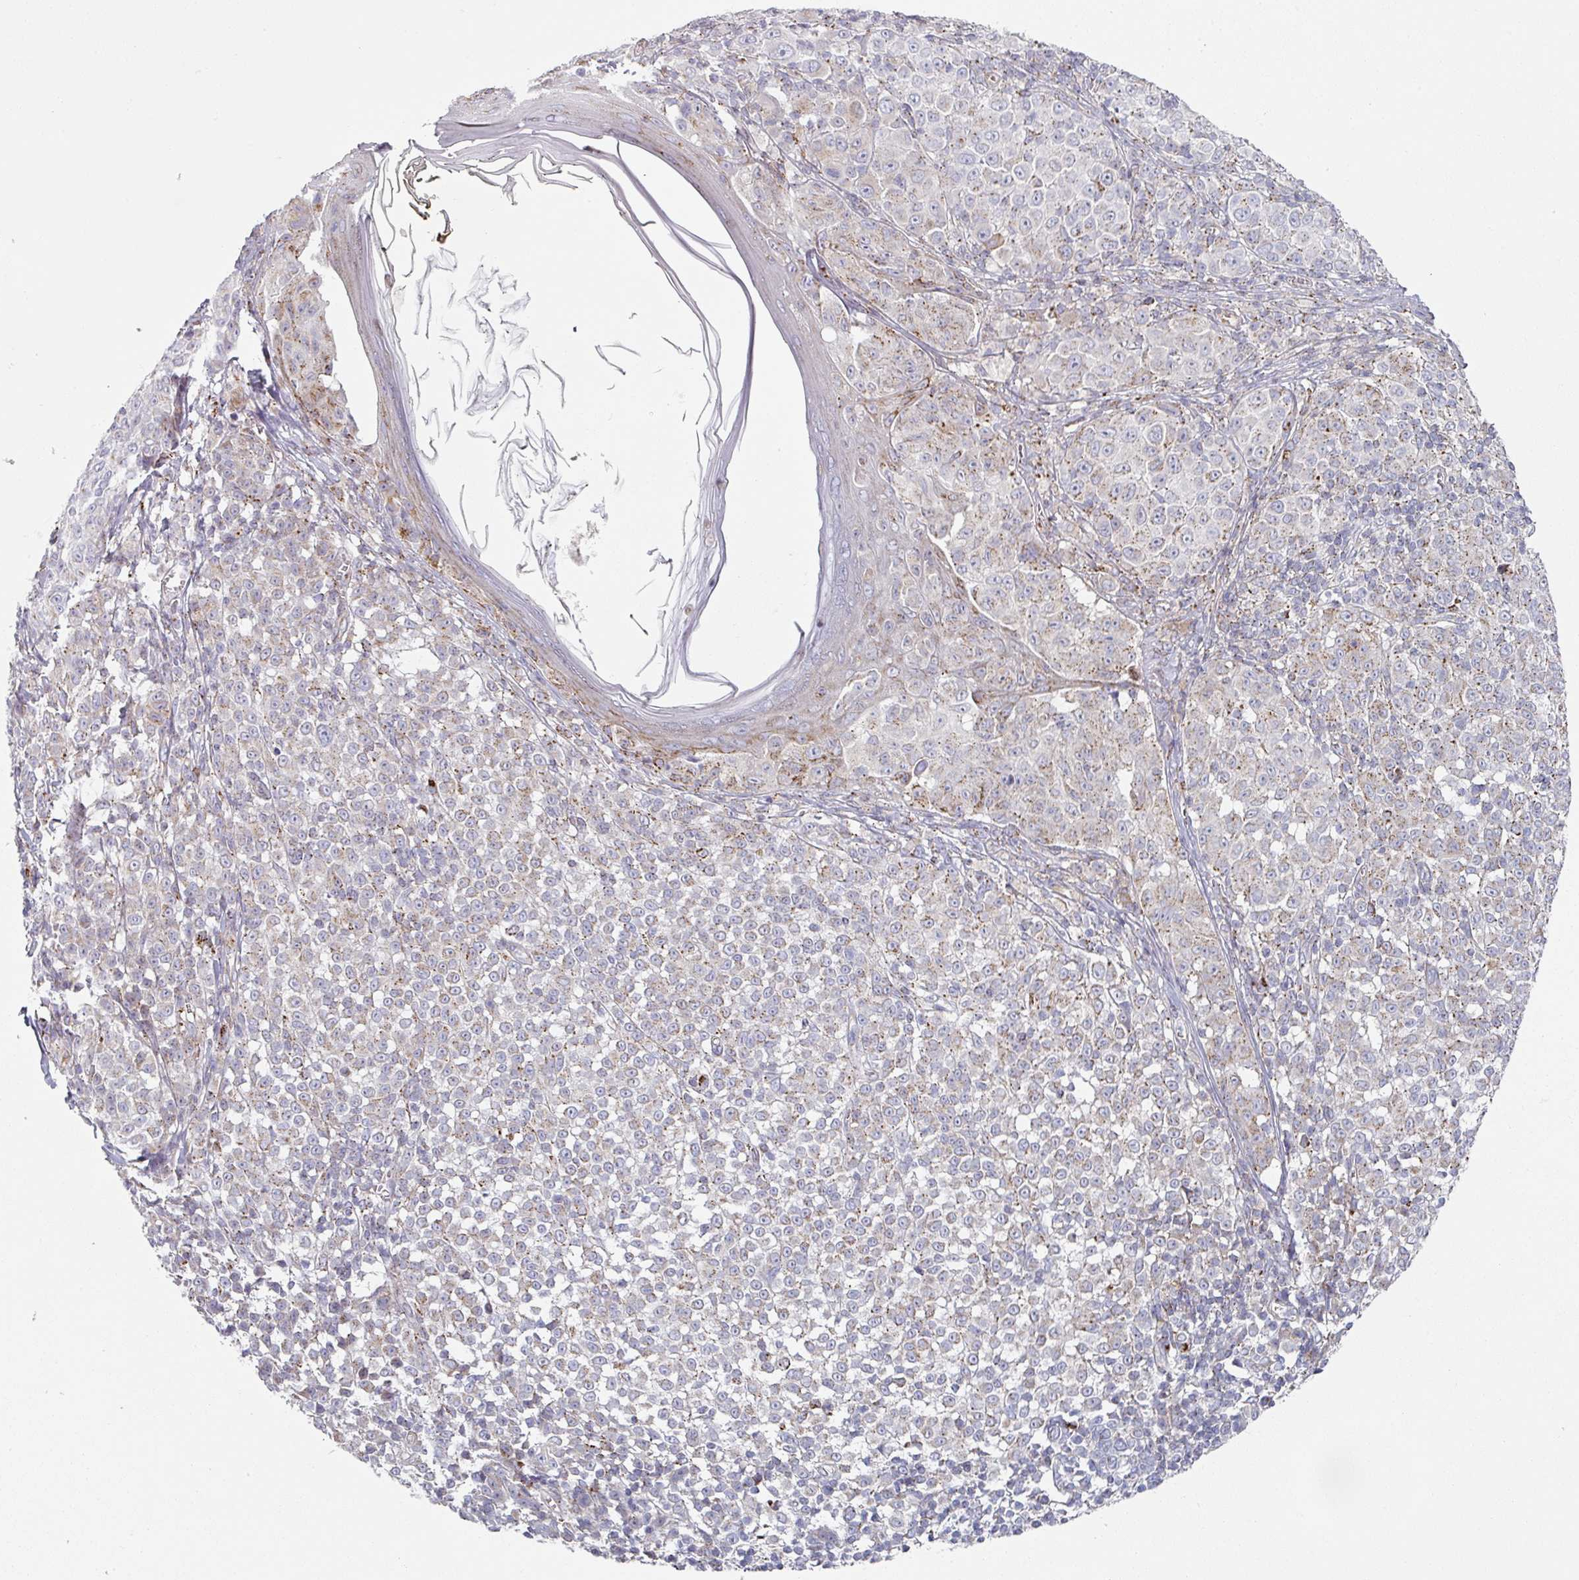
{"staining": {"intensity": "strong", "quantity": "25%-75%", "location": "cytoplasmic/membranous"}, "tissue": "melanoma", "cell_type": "Tumor cells", "image_type": "cancer", "snomed": [{"axis": "morphology", "description": "Malignant melanoma, NOS"}, {"axis": "topography", "description": "Skin"}], "caption": "Protein expression analysis of melanoma reveals strong cytoplasmic/membranous positivity in about 25%-75% of tumor cells.", "gene": "CCDC85B", "patient": {"sex": "female", "age": 43}}